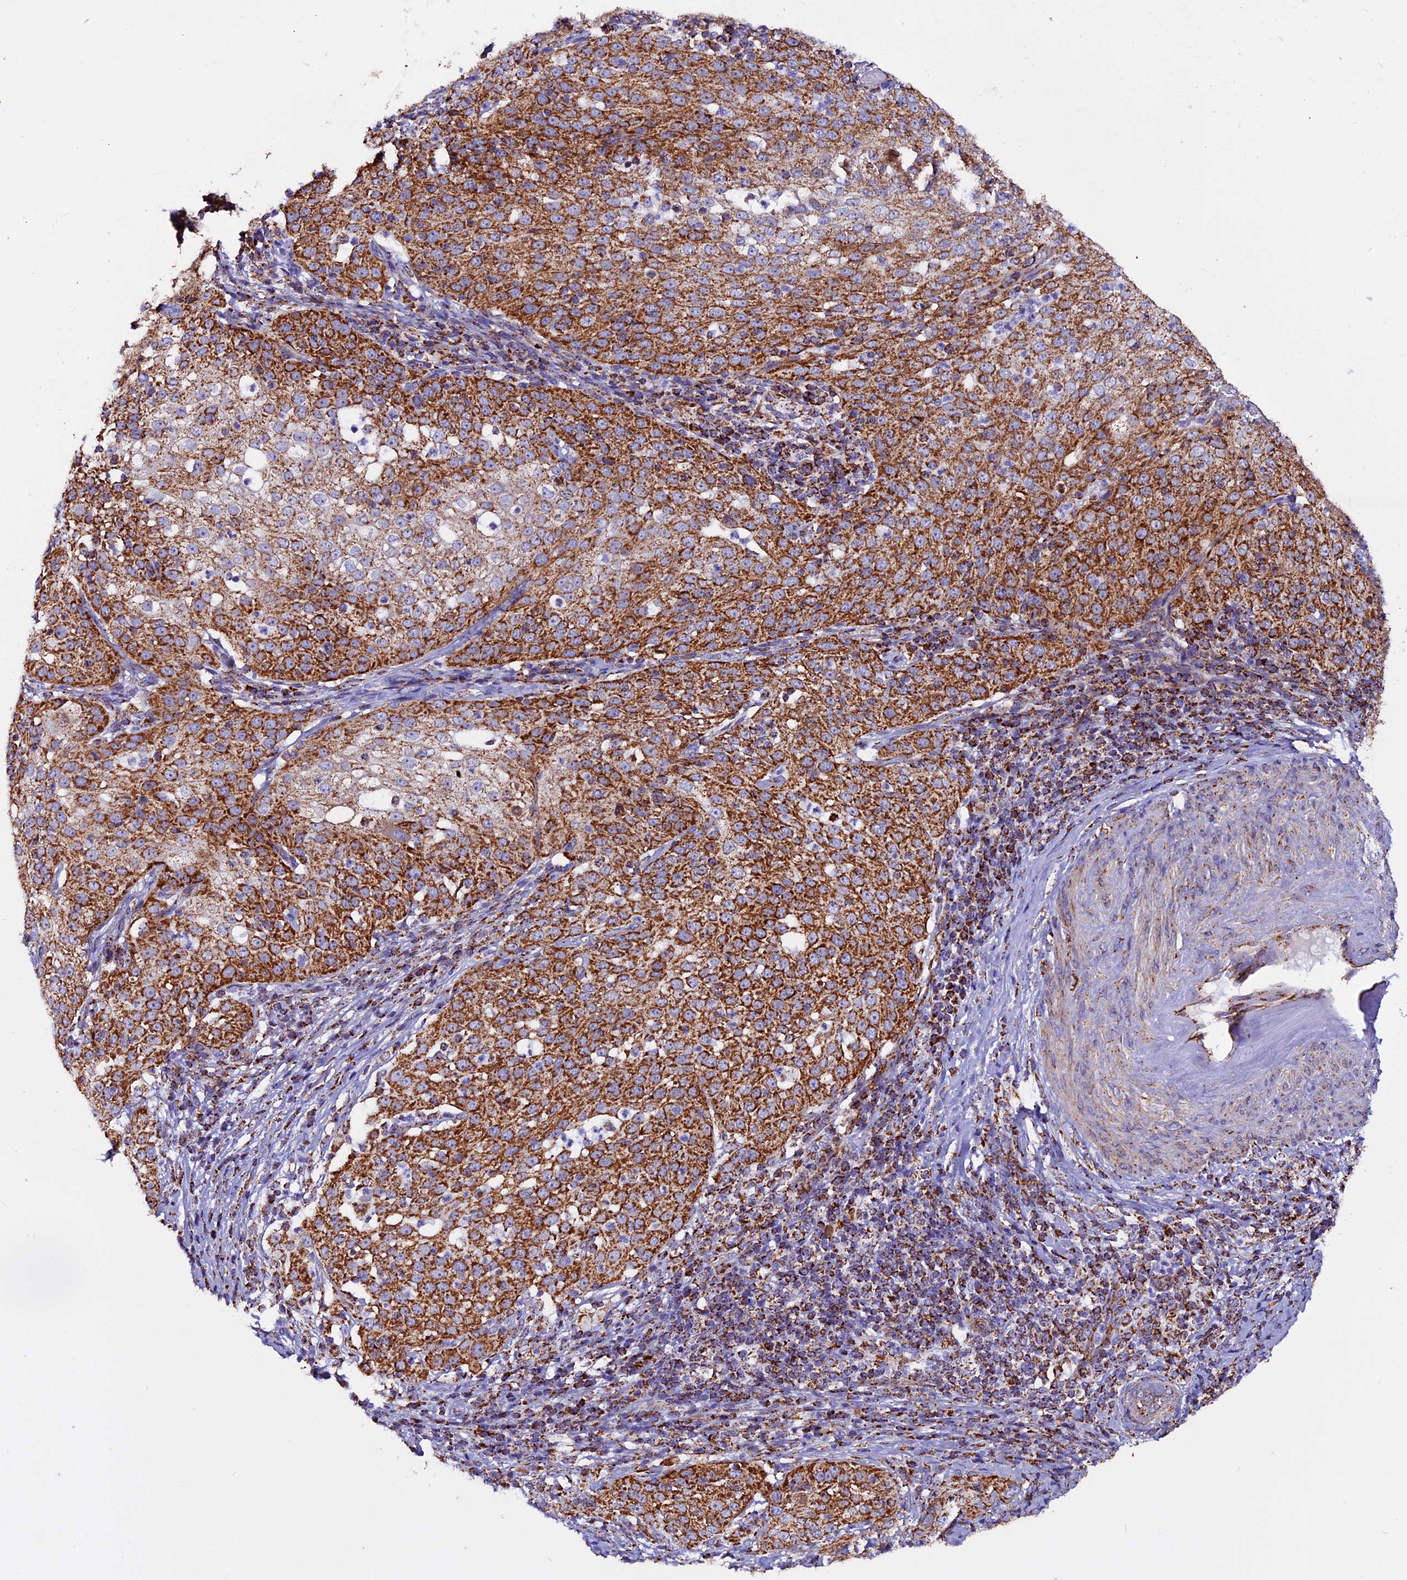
{"staining": {"intensity": "strong", "quantity": ">75%", "location": "cytoplasmic/membranous"}, "tissue": "cervical cancer", "cell_type": "Tumor cells", "image_type": "cancer", "snomed": [{"axis": "morphology", "description": "Squamous cell carcinoma, NOS"}, {"axis": "topography", "description": "Cervix"}], "caption": "Immunohistochemistry (IHC) staining of cervical cancer, which displays high levels of strong cytoplasmic/membranous expression in approximately >75% of tumor cells indicating strong cytoplasmic/membranous protein staining. The staining was performed using DAB (3,3'-diaminobenzidine) (brown) for protein detection and nuclei were counterstained in hematoxylin (blue).", "gene": "CX3CL1", "patient": {"sex": "female", "age": 57}}